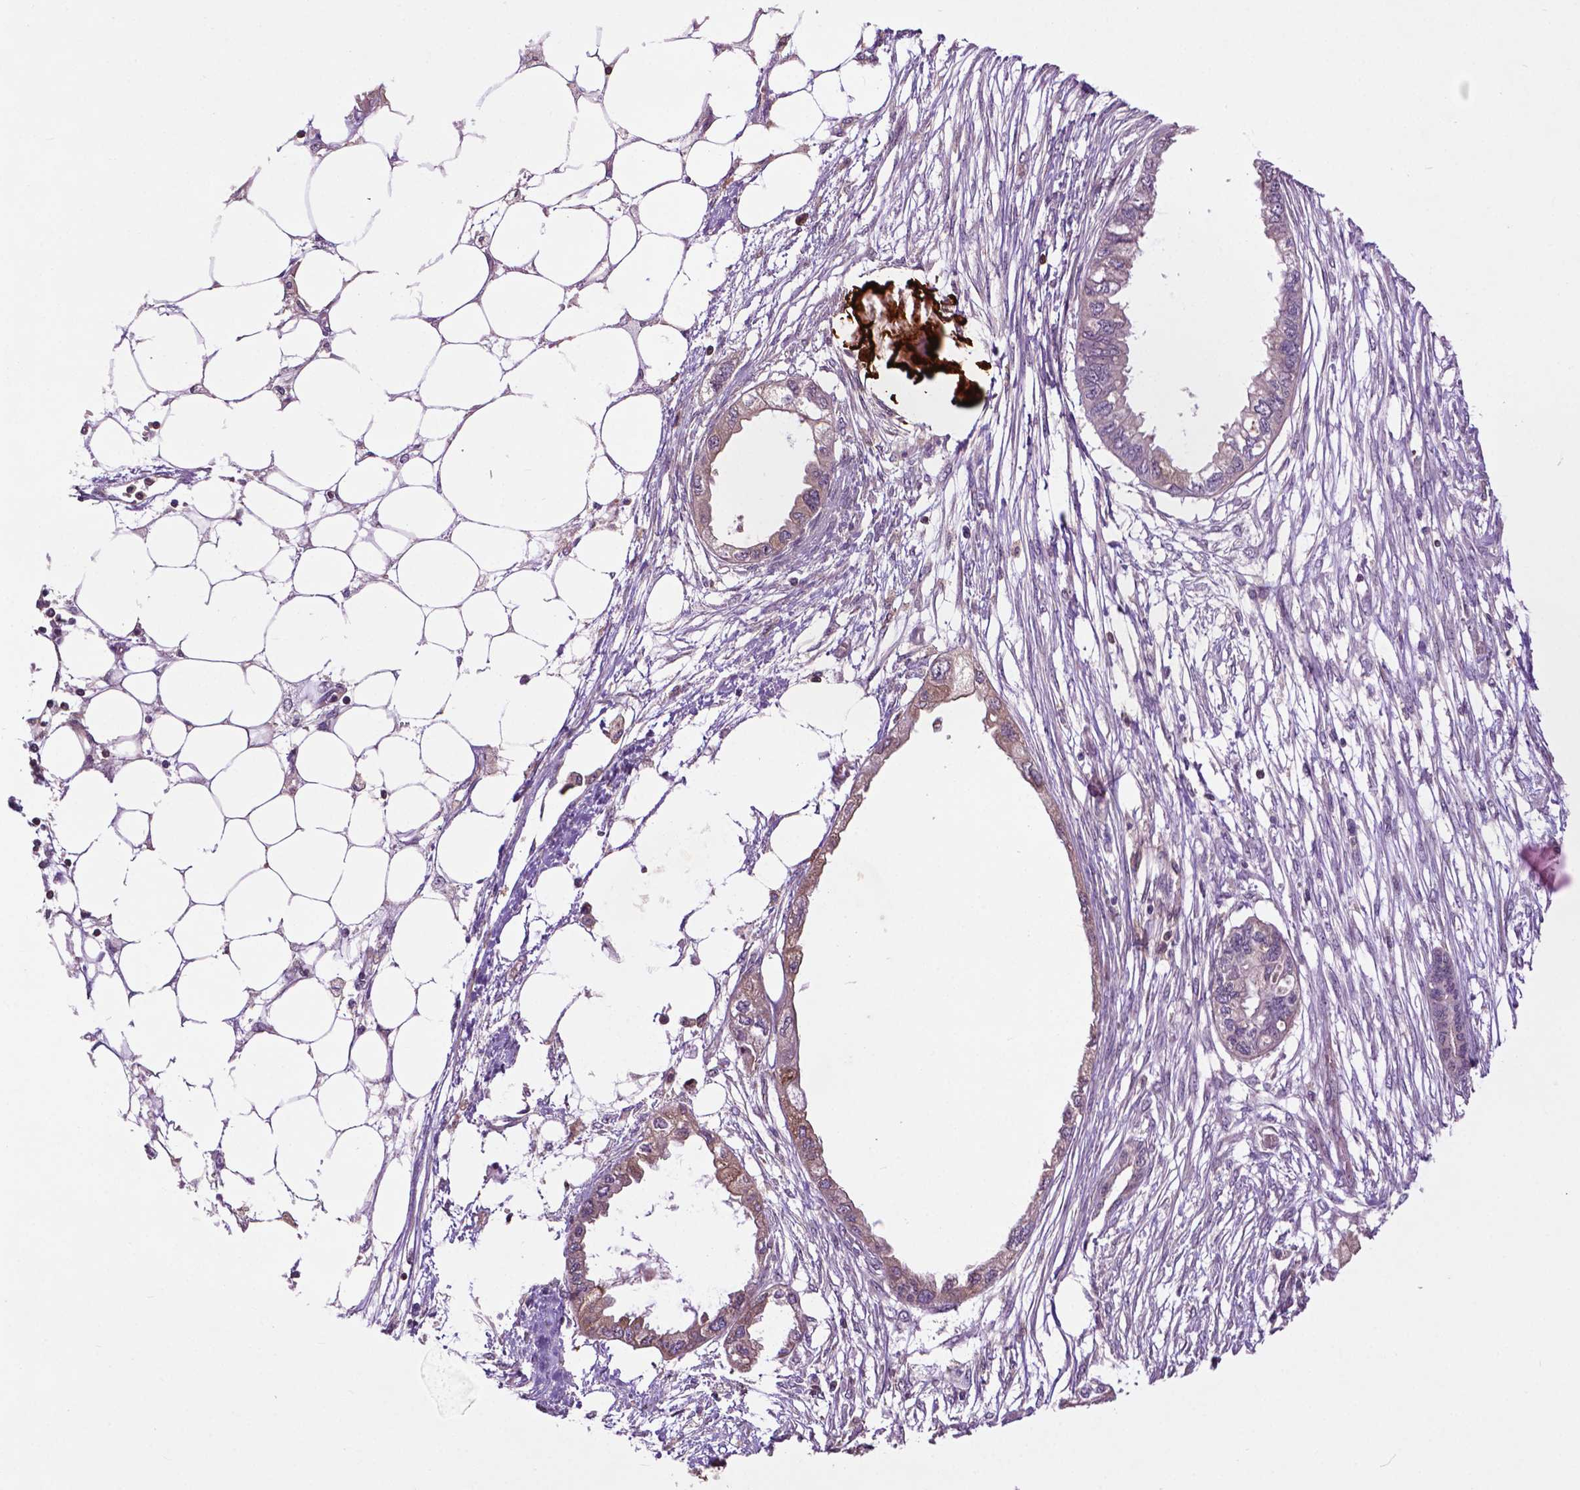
{"staining": {"intensity": "weak", "quantity": "<25%", "location": "cytoplasmic/membranous"}, "tissue": "endometrial cancer", "cell_type": "Tumor cells", "image_type": "cancer", "snomed": [{"axis": "morphology", "description": "Adenocarcinoma, NOS"}, {"axis": "morphology", "description": "Adenocarcinoma, metastatic, NOS"}, {"axis": "topography", "description": "Adipose tissue"}, {"axis": "topography", "description": "Endometrium"}], "caption": "Endometrial cancer (metastatic adenocarcinoma) was stained to show a protein in brown. There is no significant positivity in tumor cells.", "gene": "TMX2", "patient": {"sex": "female", "age": 67}}